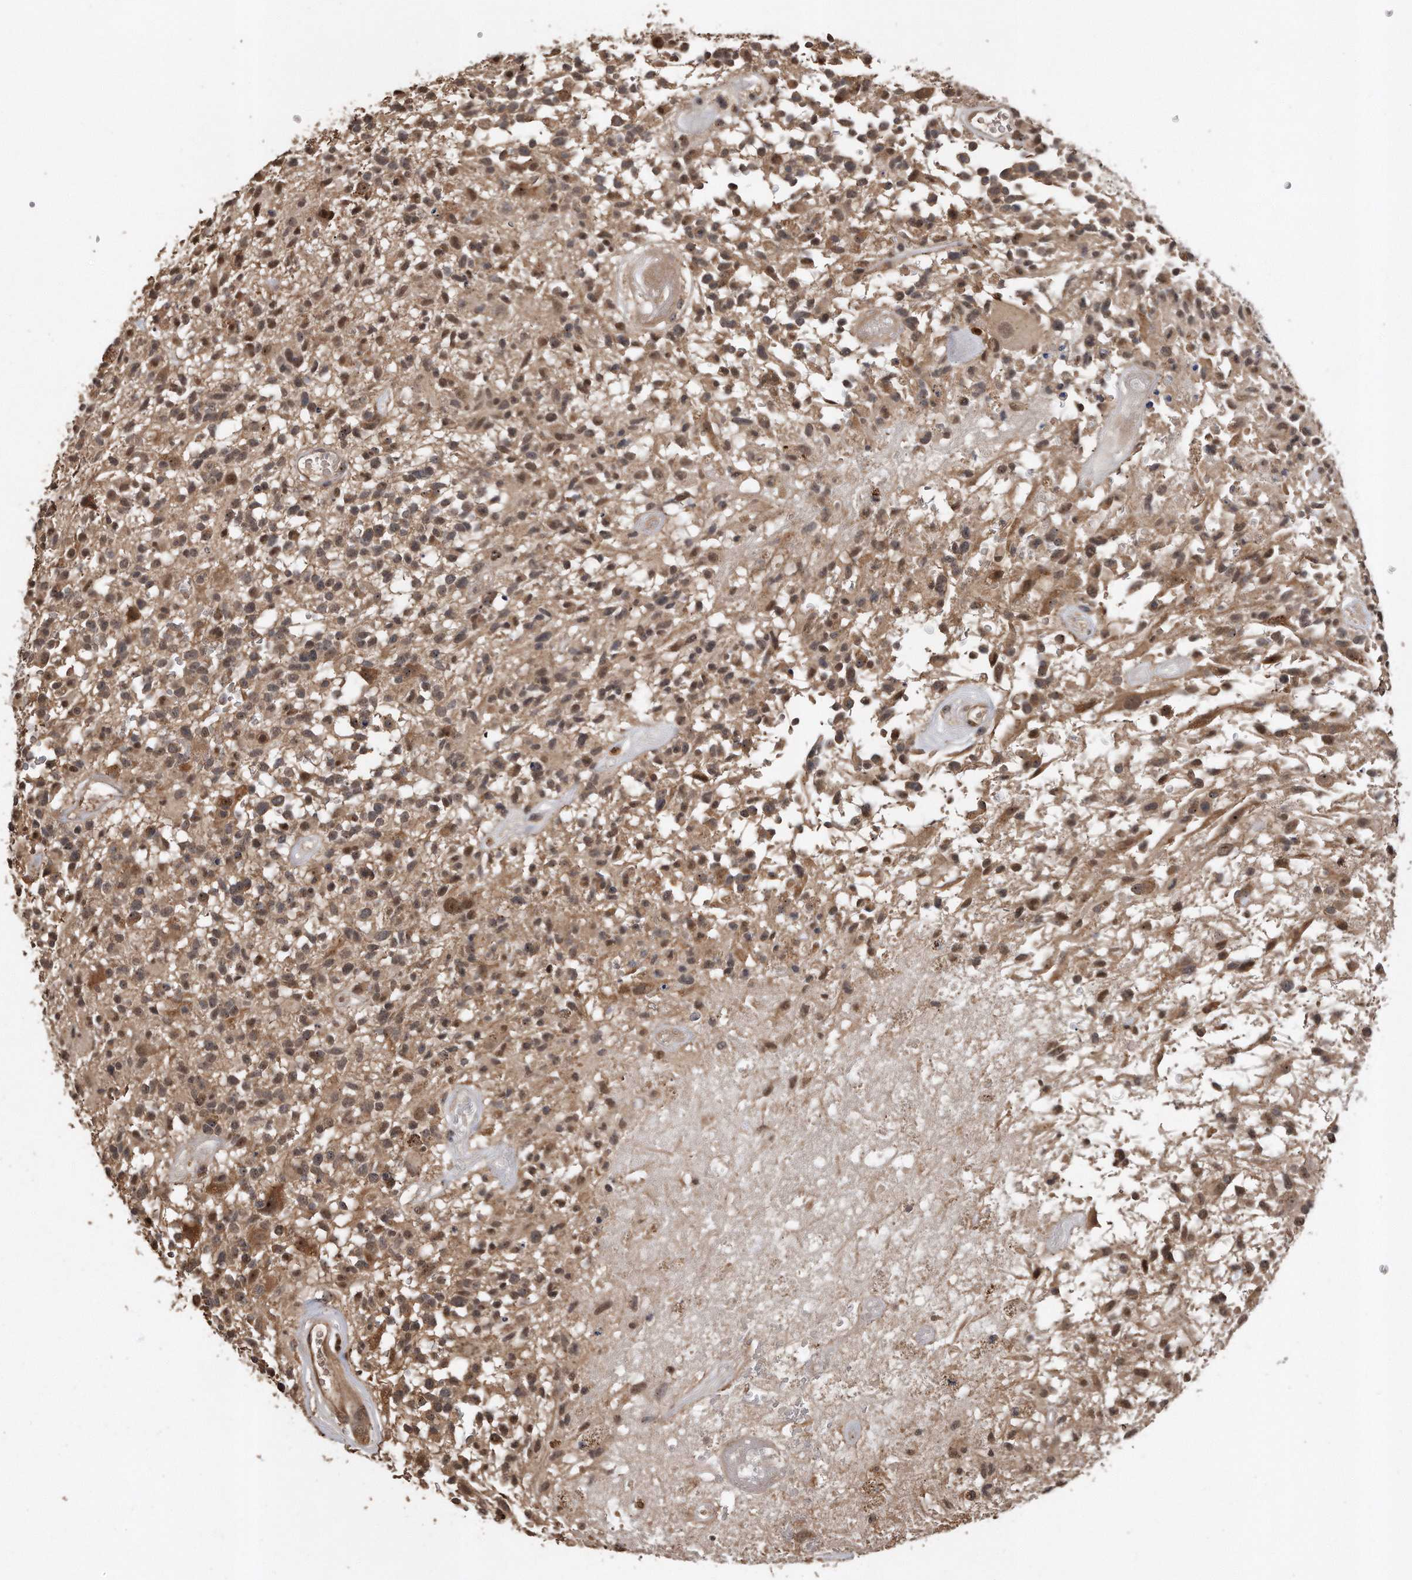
{"staining": {"intensity": "moderate", "quantity": ">75%", "location": "cytoplasmic/membranous,nuclear"}, "tissue": "glioma", "cell_type": "Tumor cells", "image_type": "cancer", "snomed": [{"axis": "morphology", "description": "Glioma, malignant, High grade"}, {"axis": "morphology", "description": "Glioblastoma, NOS"}, {"axis": "topography", "description": "Brain"}], "caption": "Immunohistochemistry (IHC) of glioma displays medium levels of moderate cytoplasmic/membranous and nuclear staining in about >75% of tumor cells. The staining was performed using DAB (3,3'-diaminobenzidine) to visualize the protein expression in brown, while the nuclei were stained in blue with hematoxylin (Magnification: 20x).", "gene": "PELO", "patient": {"sex": "male", "age": 60}}